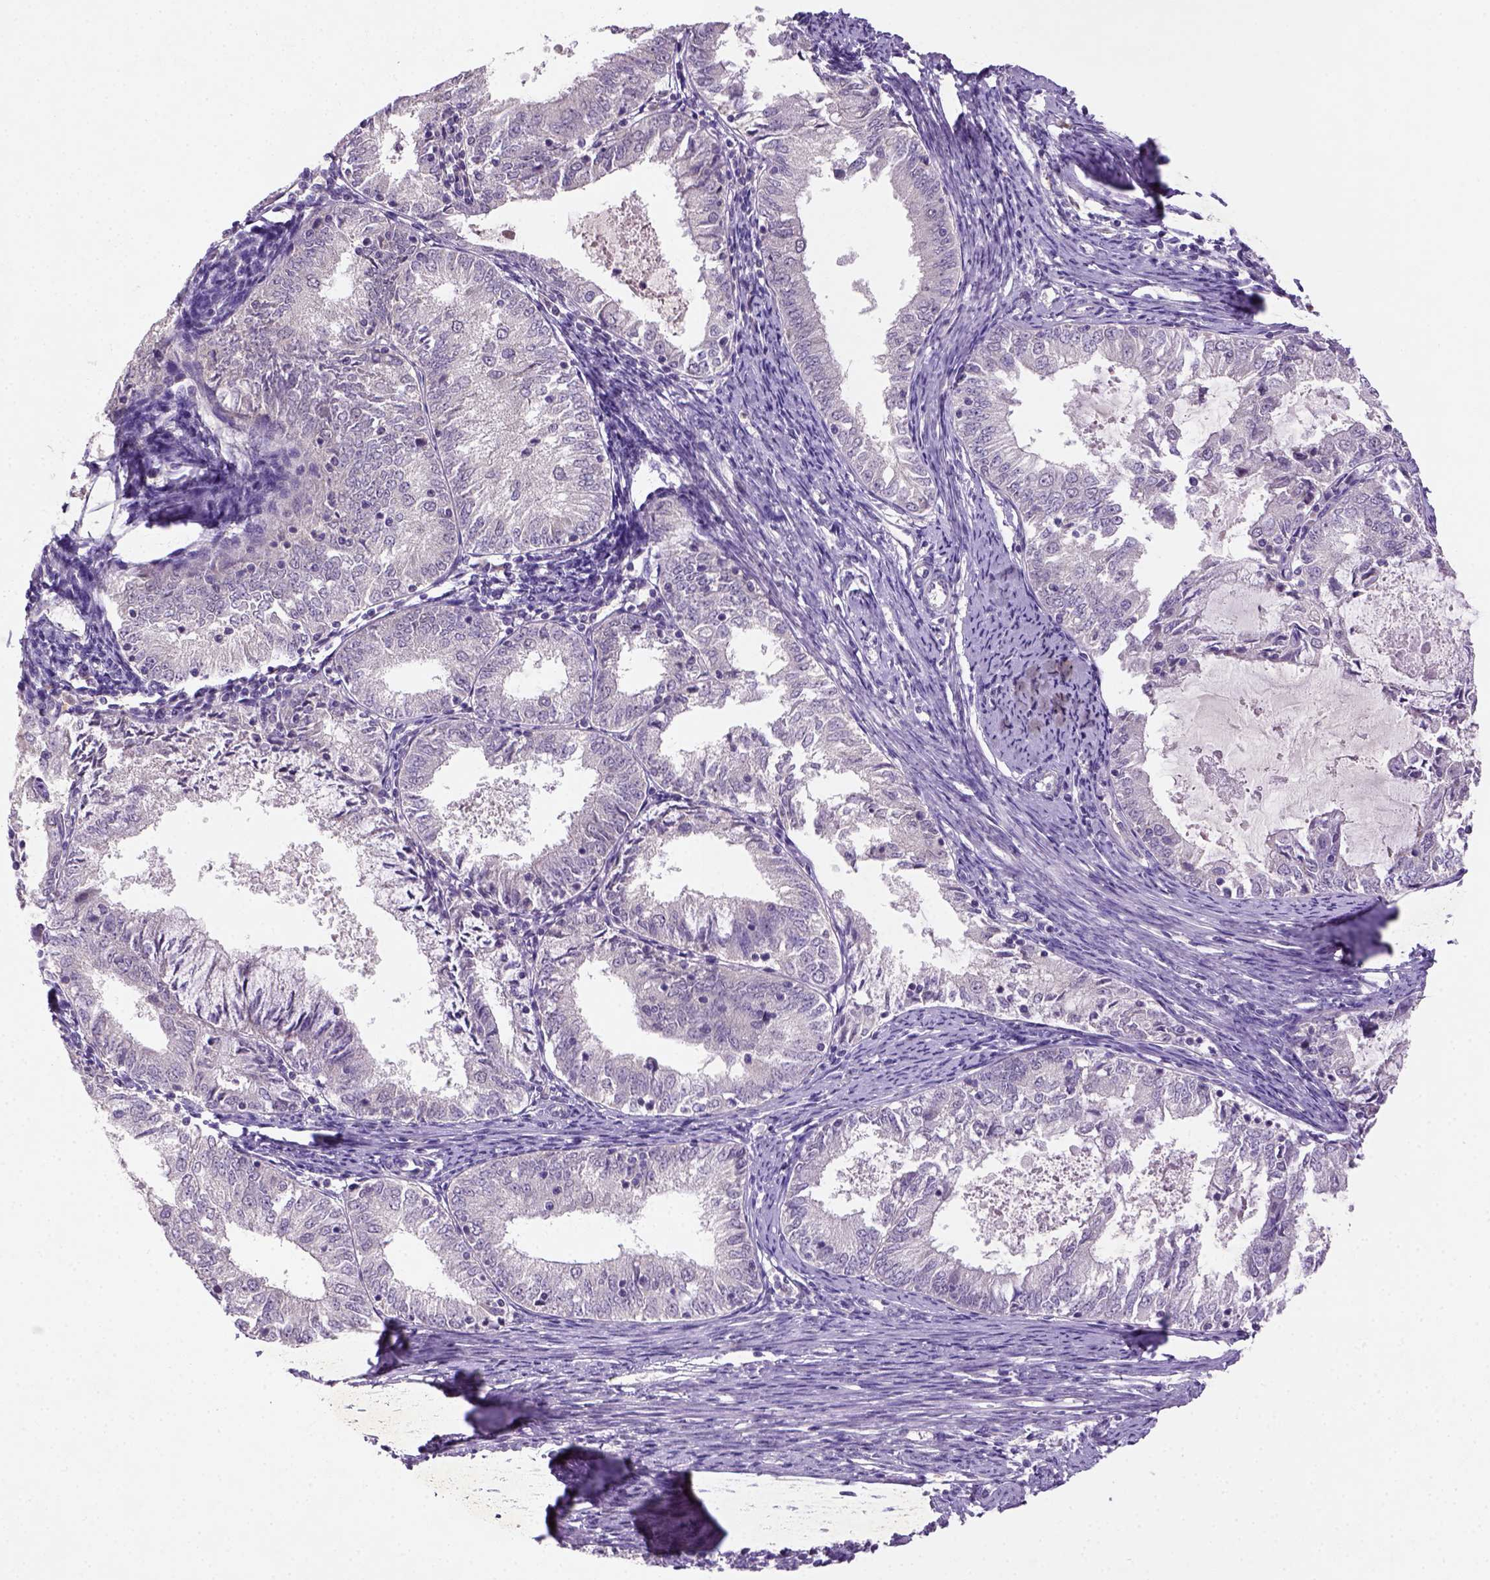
{"staining": {"intensity": "negative", "quantity": "none", "location": "none"}, "tissue": "endometrial cancer", "cell_type": "Tumor cells", "image_type": "cancer", "snomed": [{"axis": "morphology", "description": "Adenocarcinoma, NOS"}, {"axis": "topography", "description": "Endometrium"}], "caption": "A histopathology image of endometrial cancer (adenocarcinoma) stained for a protein reveals no brown staining in tumor cells.", "gene": "NLGN2", "patient": {"sex": "female", "age": 57}}